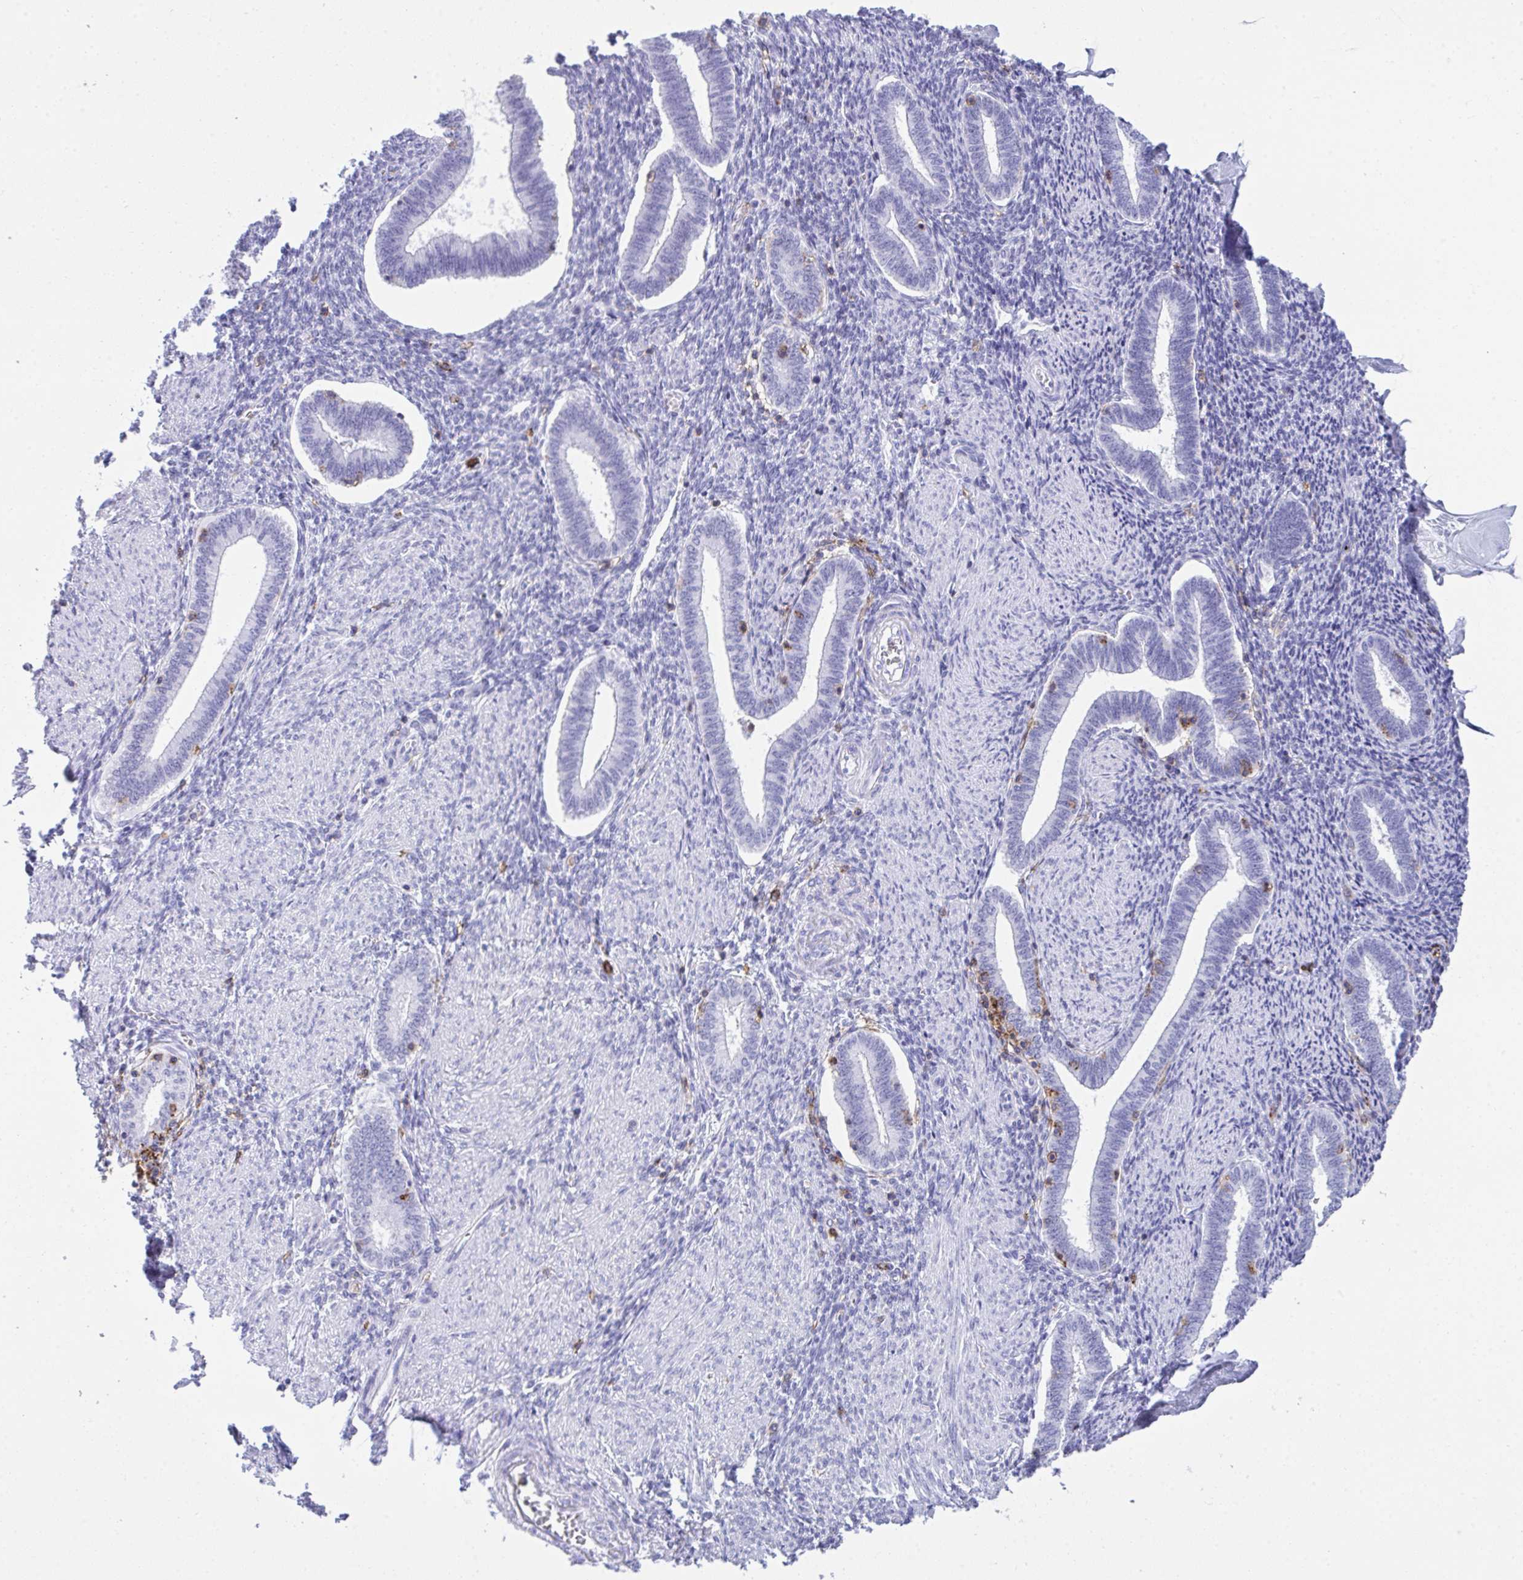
{"staining": {"intensity": "negative", "quantity": "none", "location": "none"}, "tissue": "endometrium", "cell_type": "Cells in endometrial stroma", "image_type": "normal", "snomed": [{"axis": "morphology", "description": "Normal tissue, NOS"}, {"axis": "topography", "description": "Endometrium"}], "caption": "Cells in endometrial stroma show no significant protein staining in normal endometrium.", "gene": "SPN", "patient": {"sex": "female", "age": 42}}